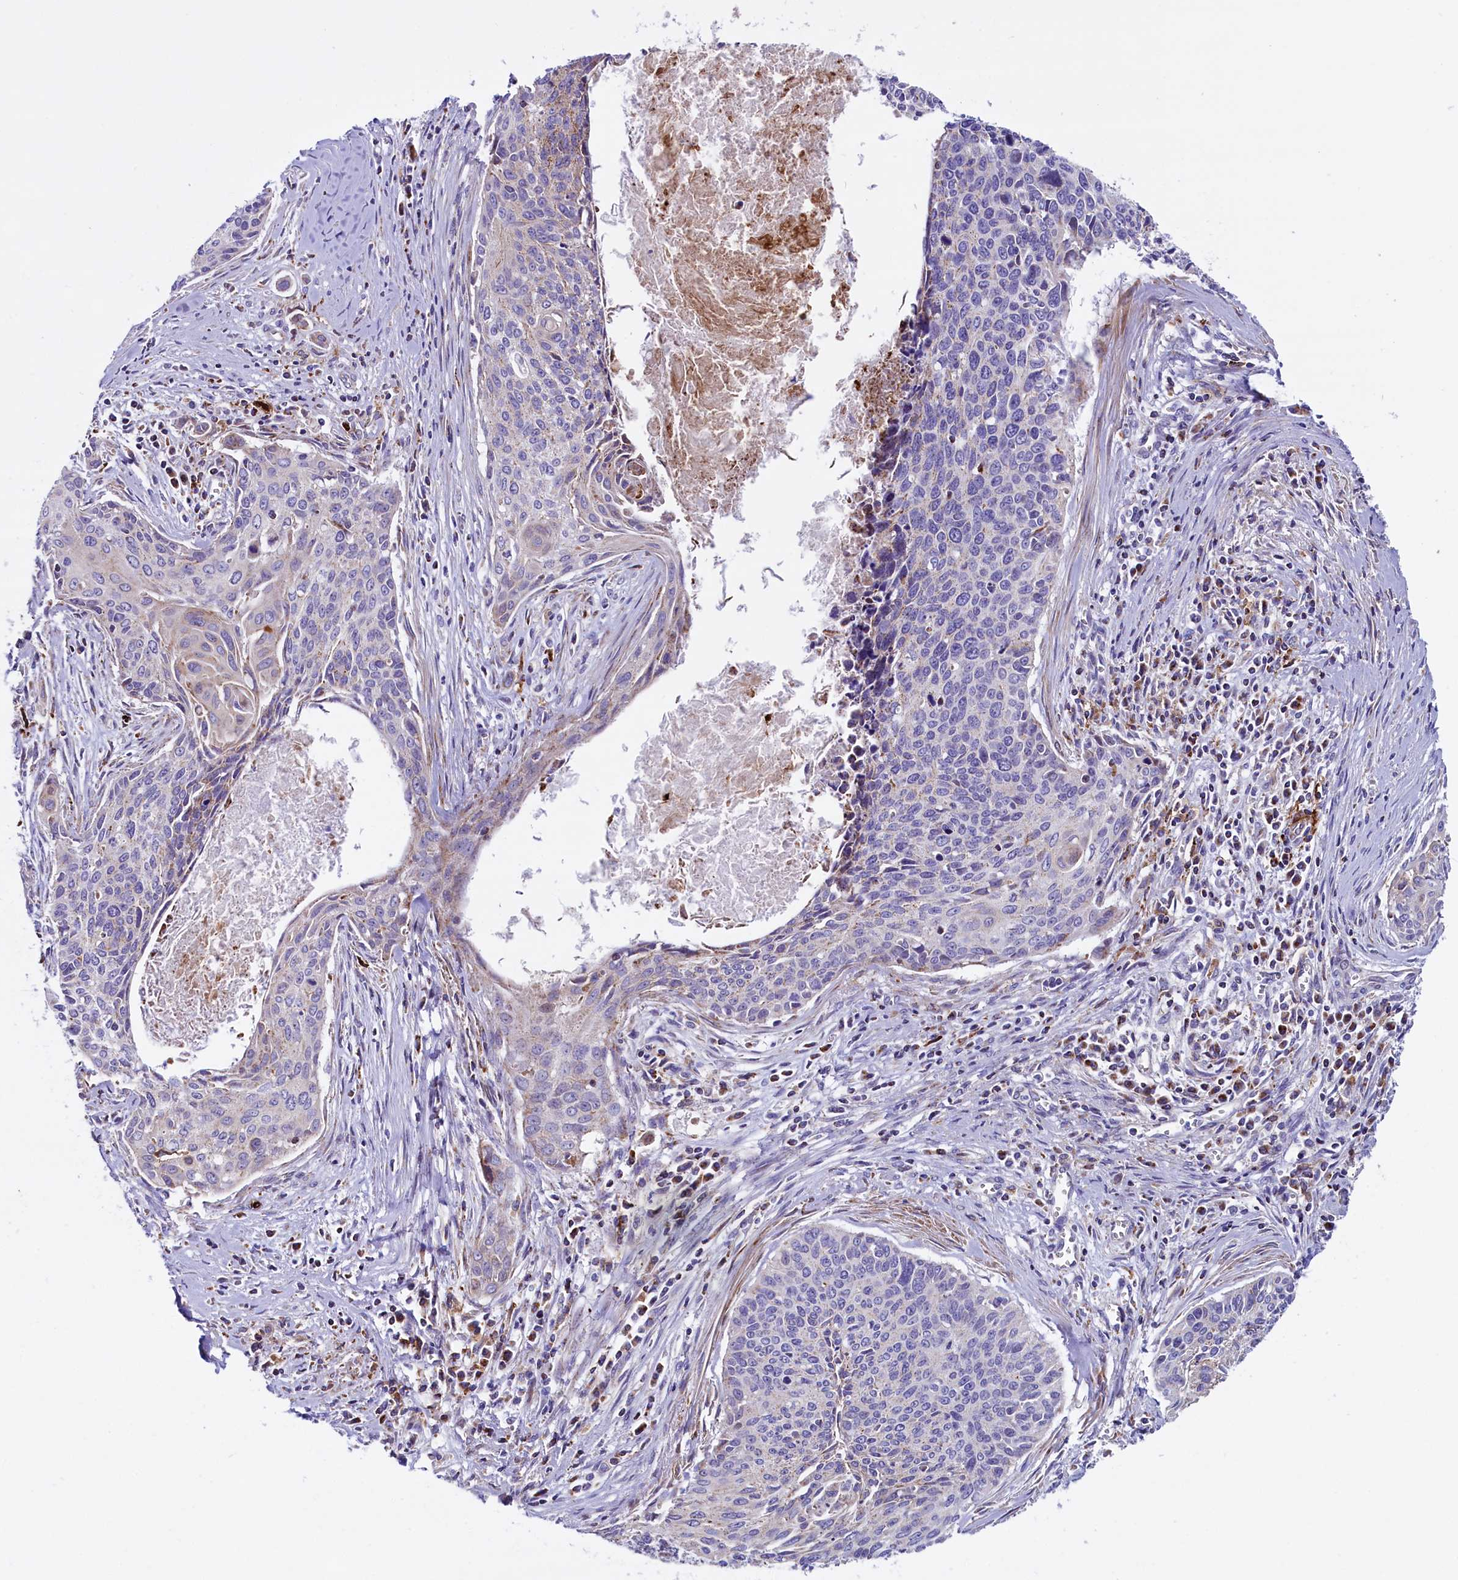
{"staining": {"intensity": "moderate", "quantity": "<25%", "location": "cytoplasmic/membranous"}, "tissue": "cervical cancer", "cell_type": "Tumor cells", "image_type": "cancer", "snomed": [{"axis": "morphology", "description": "Squamous cell carcinoma, NOS"}, {"axis": "topography", "description": "Cervix"}], "caption": "Protein expression analysis of squamous cell carcinoma (cervical) shows moderate cytoplasmic/membranous expression in about <25% of tumor cells.", "gene": "IL20RA", "patient": {"sex": "female", "age": 55}}